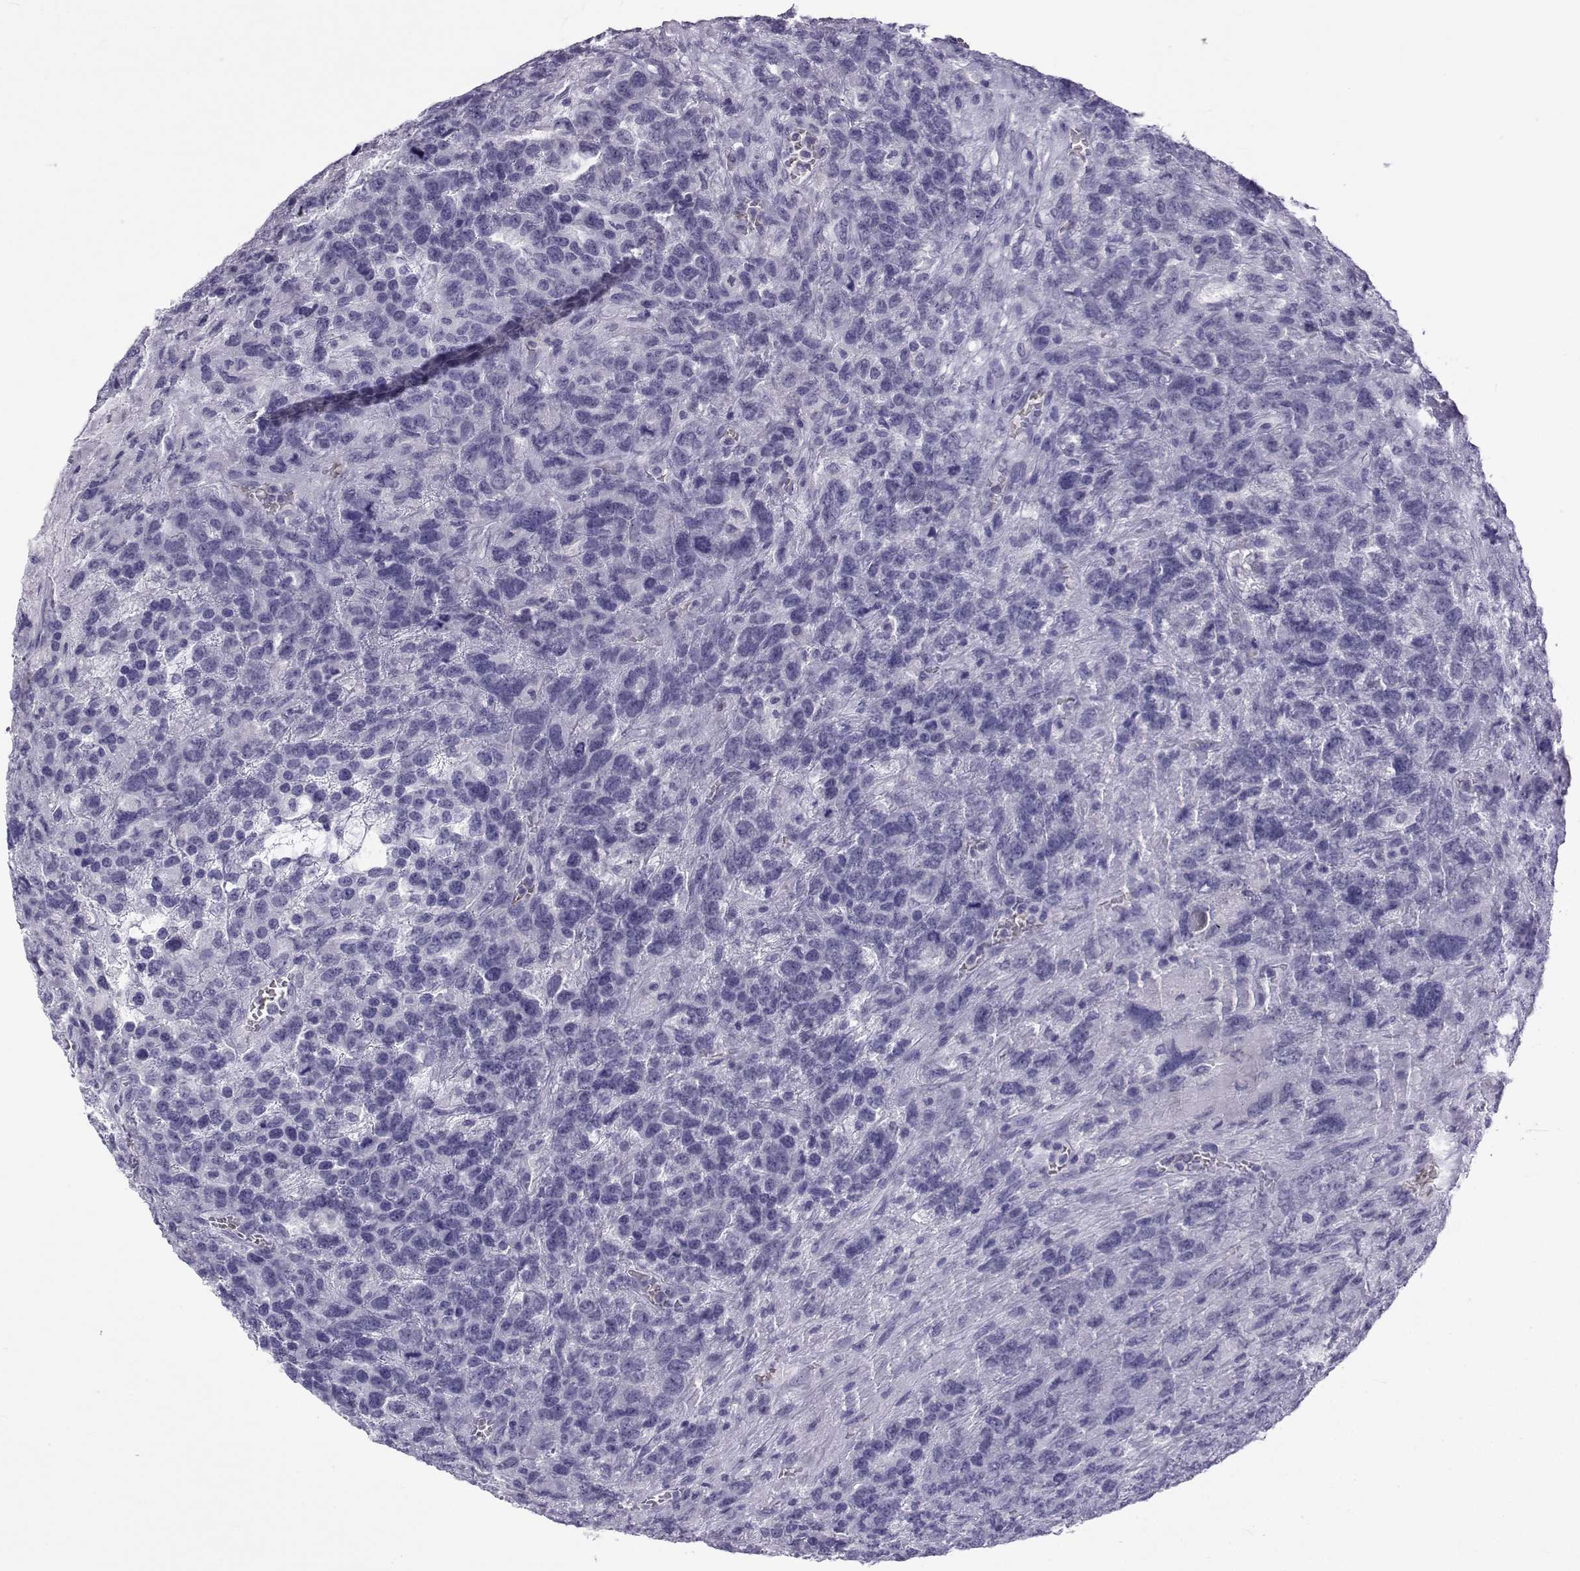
{"staining": {"intensity": "negative", "quantity": "none", "location": "none"}, "tissue": "testis cancer", "cell_type": "Tumor cells", "image_type": "cancer", "snomed": [{"axis": "morphology", "description": "Seminoma, NOS"}, {"axis": "topography", "description": "Testis"}], "caption": "IHC of human seminoma (testis) displays no staining in tumor cells.", "gene": "ACTL7A", "patient": {"sex": "male", "age": 52}}